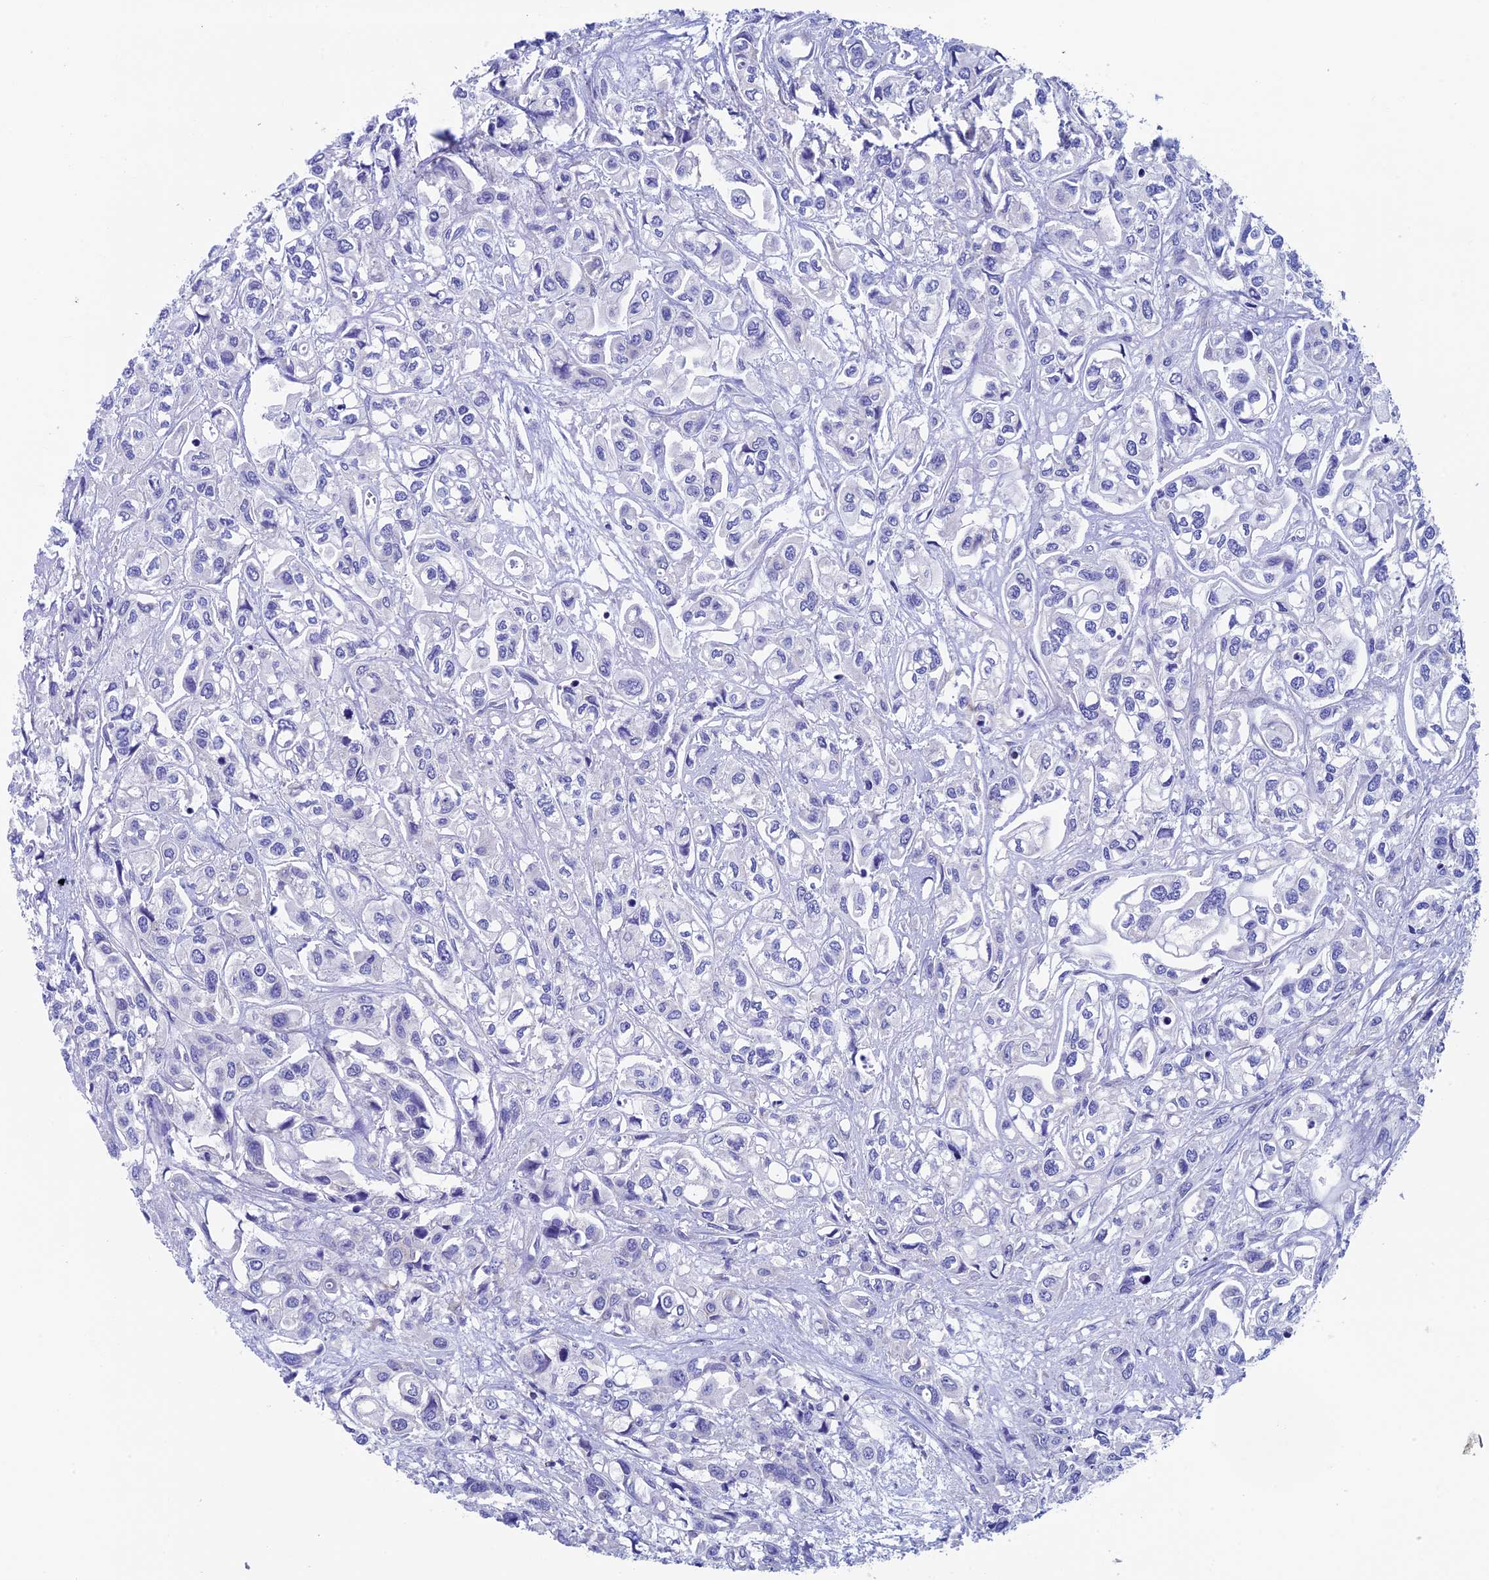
{"staining": {"intensity": "negative", "quantity": "none", "location": "none"}, "tissue": "urothelial cancer", "cell_type": "Tumor cells", "image_type": "cancer", "snomed": [{"axis": "morphology", "description": "Urothelial carcinoma, High grade"}, {"axis": "topography", "description": "Urinary bladder"}], "caption": "Image shows no protein positivity in tumor cells of urothelial cancer tissue.", "gene": "SEPTIN1", "patient": {"sex": "male", "age": 67}}